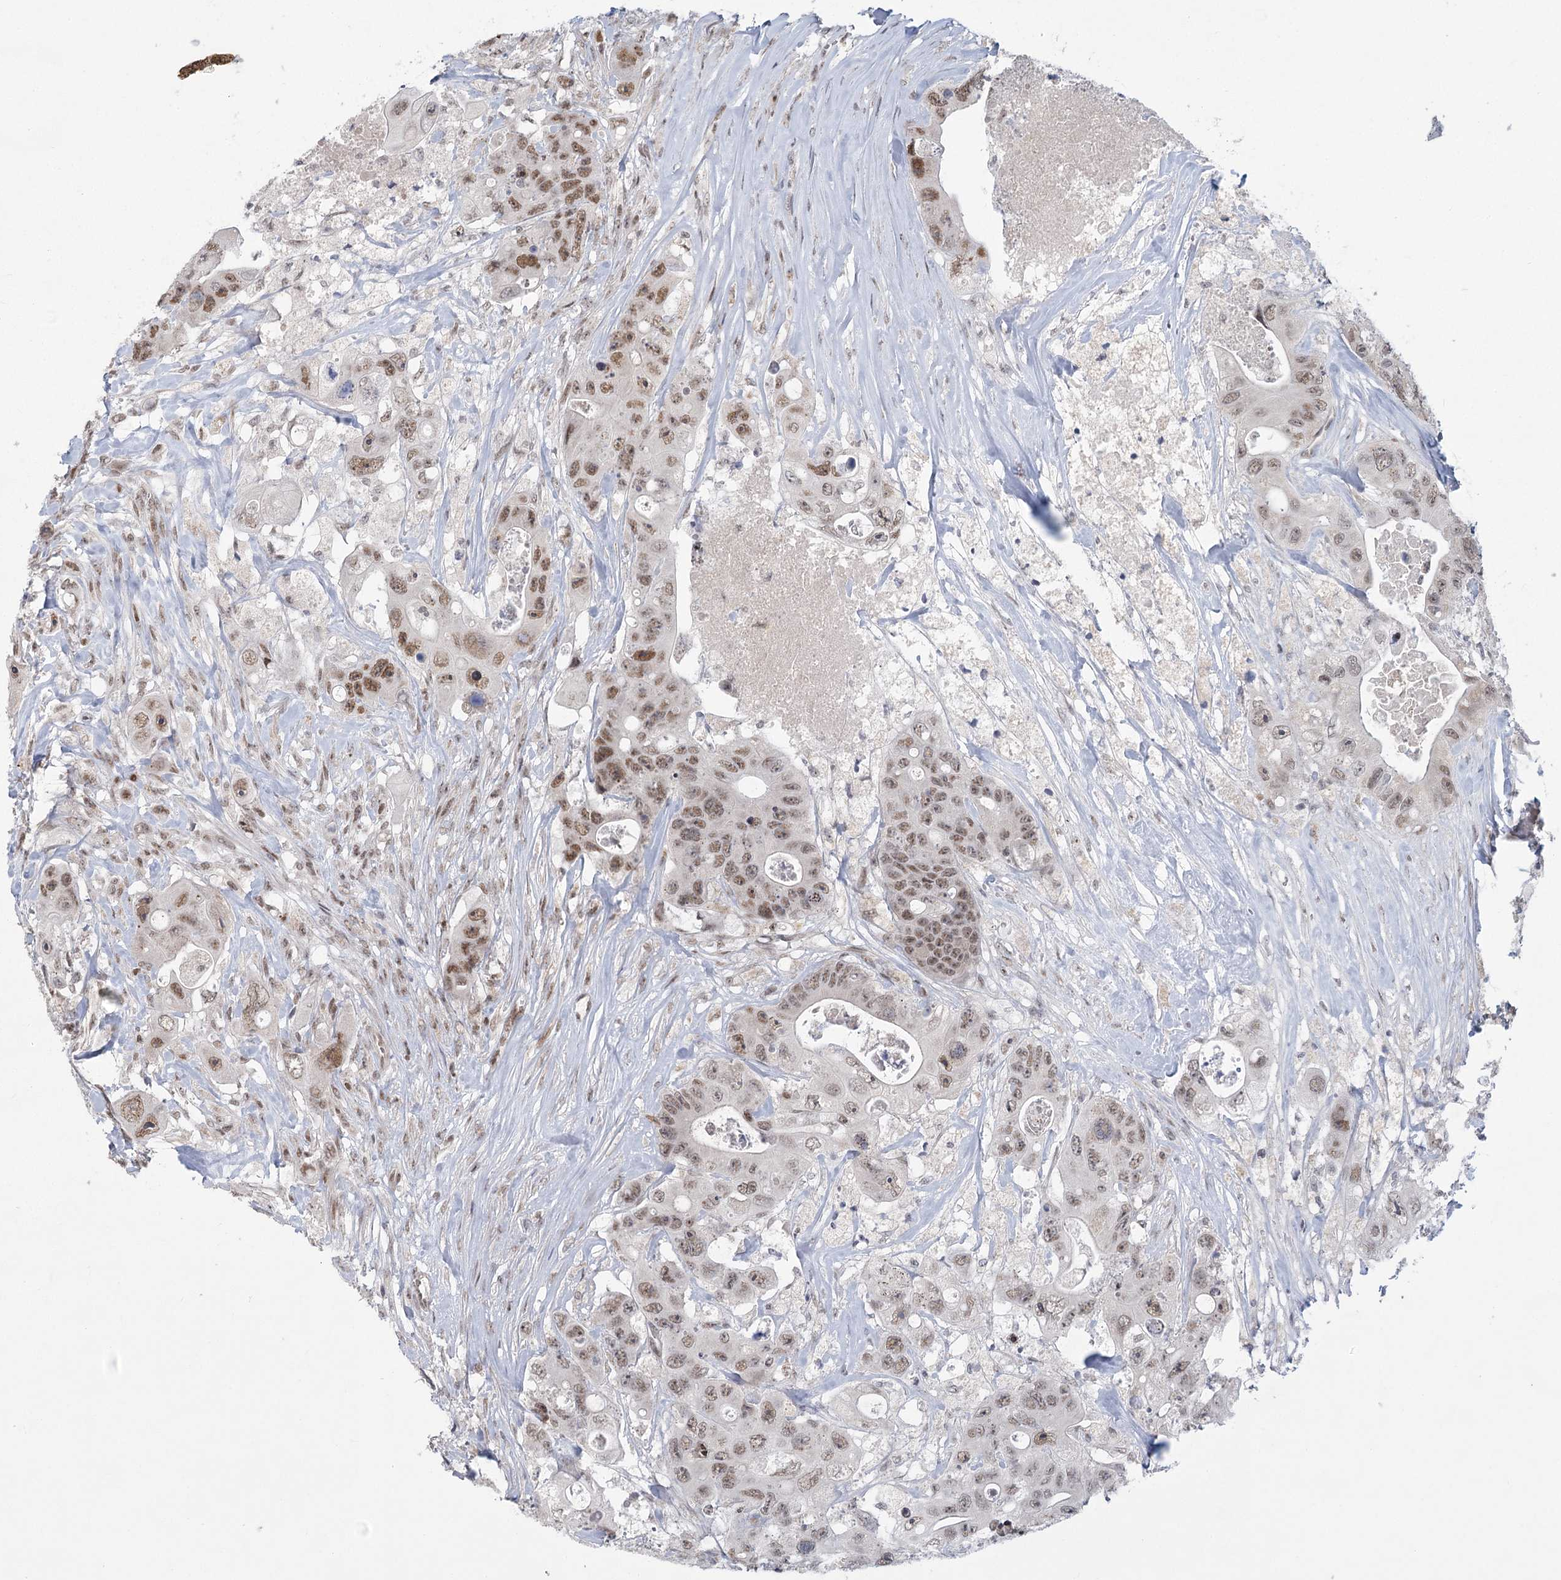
{"staining": {"intensity": "moderate", "quantity": ">75%", "location": "nuclear"}, "tissue": "colorectal cancer", "cell_type": "Tumor cells", "image_type": "cancer", "snomed": [{"axis": "morphology", "description": "Adenocarcinoma, NOS"}, {"axis": "topography", "description": "Colon"}], "caption": "Colorectal adenocarcinoma stained for a protein (brown) exhibits moderate nuclear positive positivity in approximately >75% of tumor cells.", "gene": "CIB4", "patient": {"sex": "female", "age": 46}}